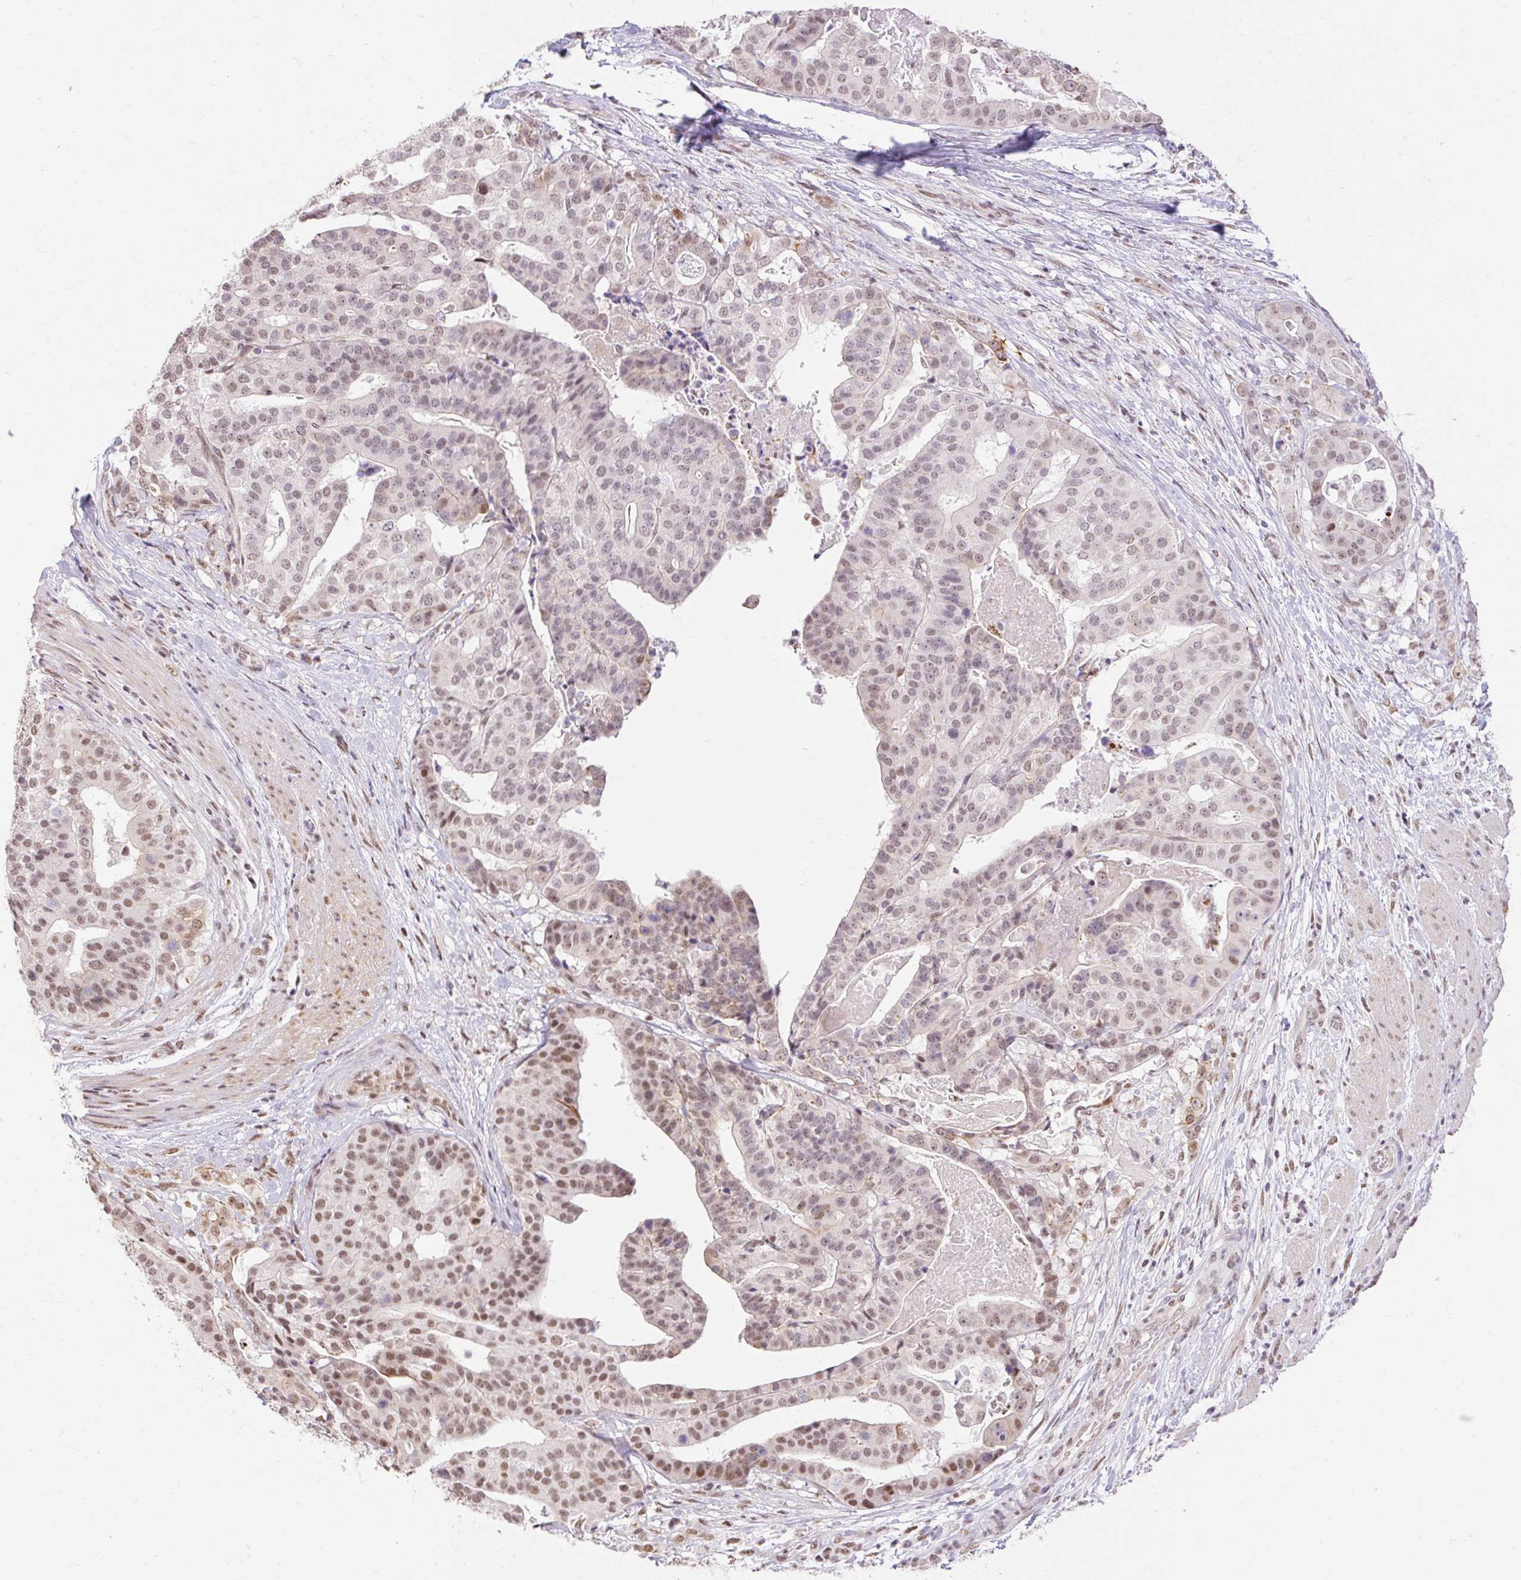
{"staining": {"intensity": "moderate", "quantity": "25%-75%", "location": "nuclear"}, "tissue": "stomach cancer", "cell_type": "Tumor cells", "image_type": "cancer", "snomed": [{"axis": "morphology", "description": "Adenocarcinoma, NOS"}, {"axis": "topography", "description": "Stomach"}], "caption": "Immunohistochemical staining of human stomach cancer demonstrates medium levels of moderate nuclear staining in approximately 25%-75% of tumor cells. (IHC, brightfield microscopy, high magnification).", "gene": "NPIPB12", "patient": {"sex": "male", "age": 48}}